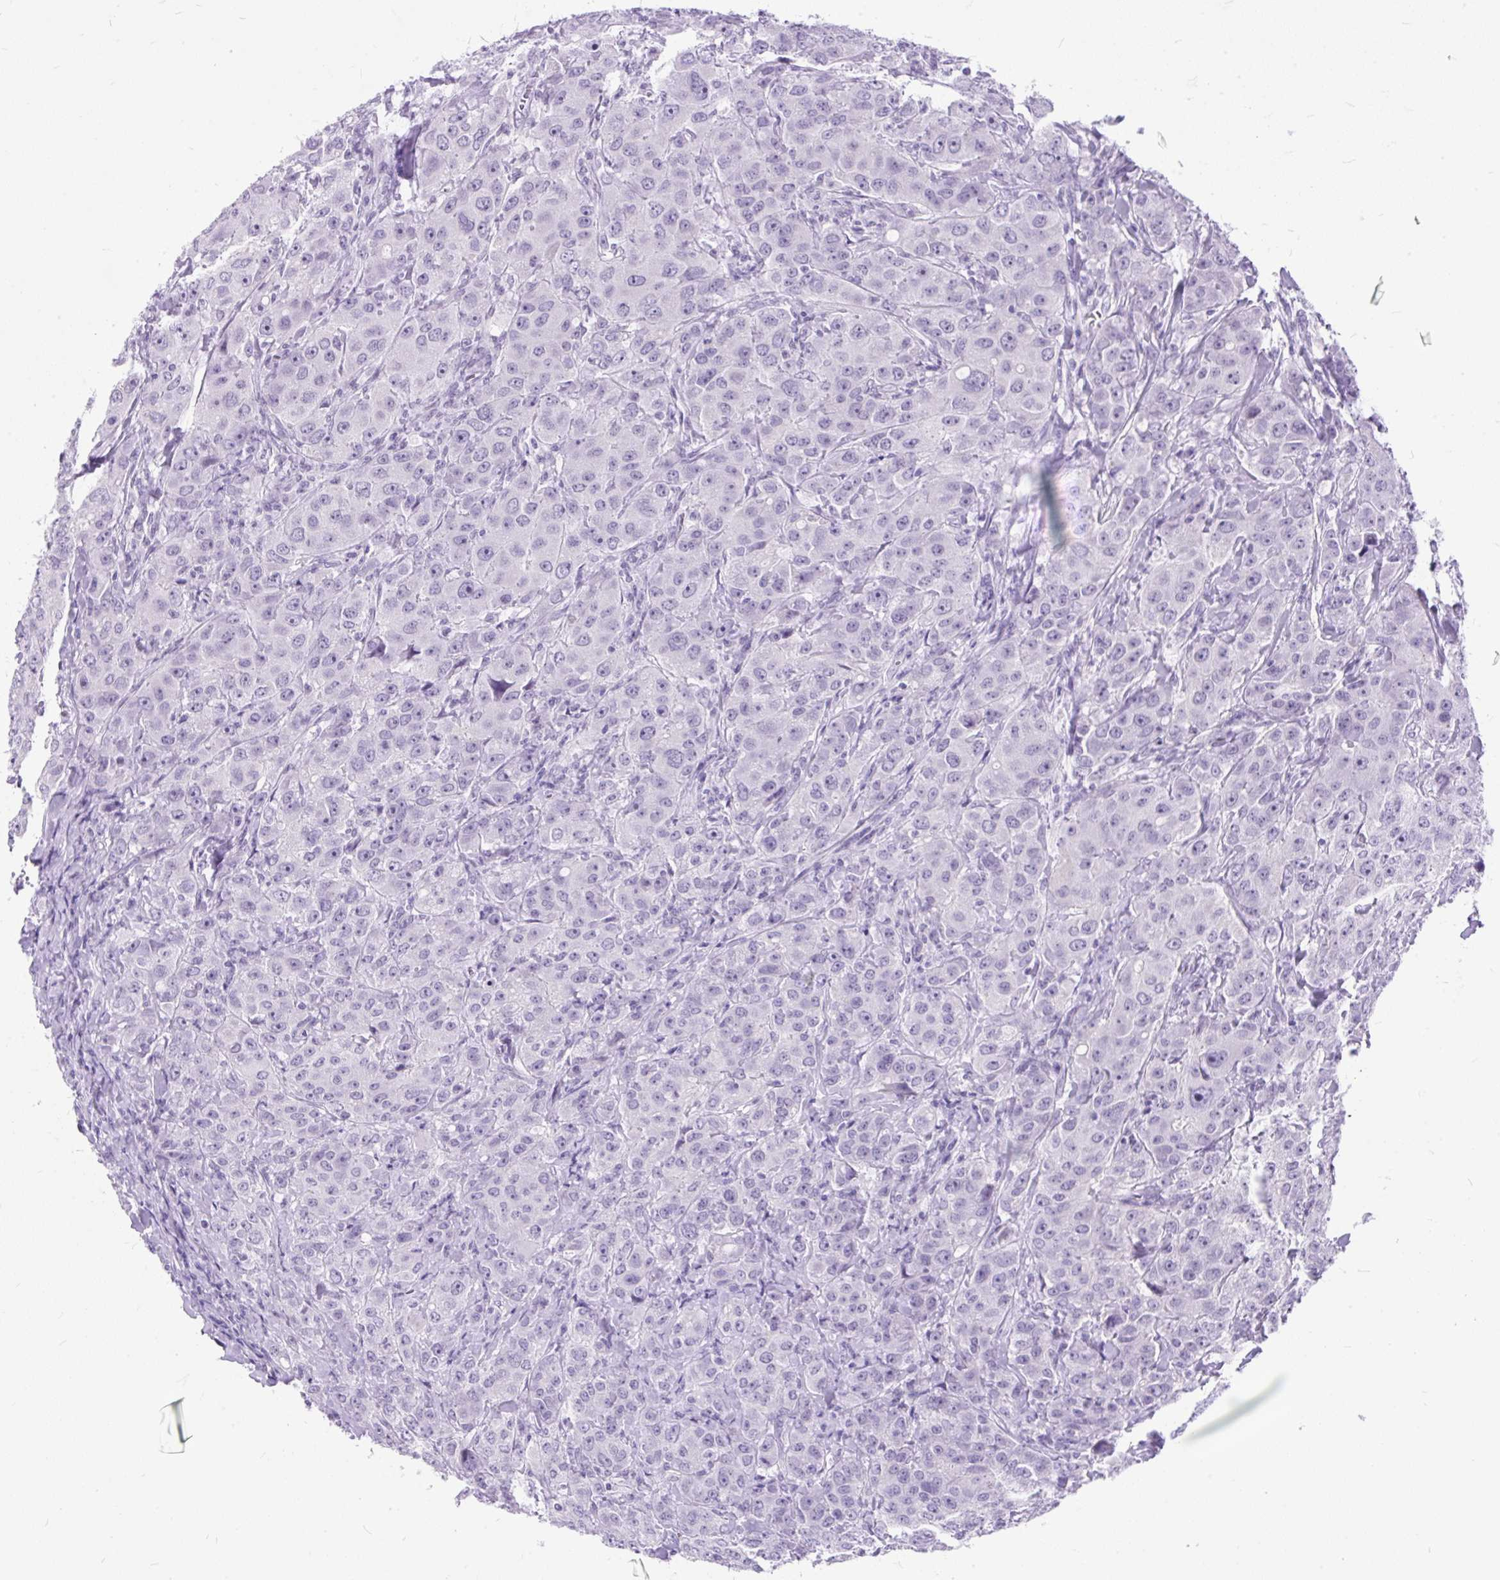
{"staining": {"intensity": "negative", "quantity": "none", "location": "none"}, "tissue": "breast cancer", "cell_type": "Tumor cells", "image_type": "cancer", "snomed": [{"axis": "morphology", "description": "Duct carcinoma"}, {"axis": "topography", "description": "Breast"}], "caption": "Photomicrograph shows no significant protein expression in tumor cells of intraductal carcinoma (breast). (Immunohistochemistry, brightfield microscopy, high magnification).", "gene": "SCGB1A1", "patient": {"sex": "female", "age": 43}}